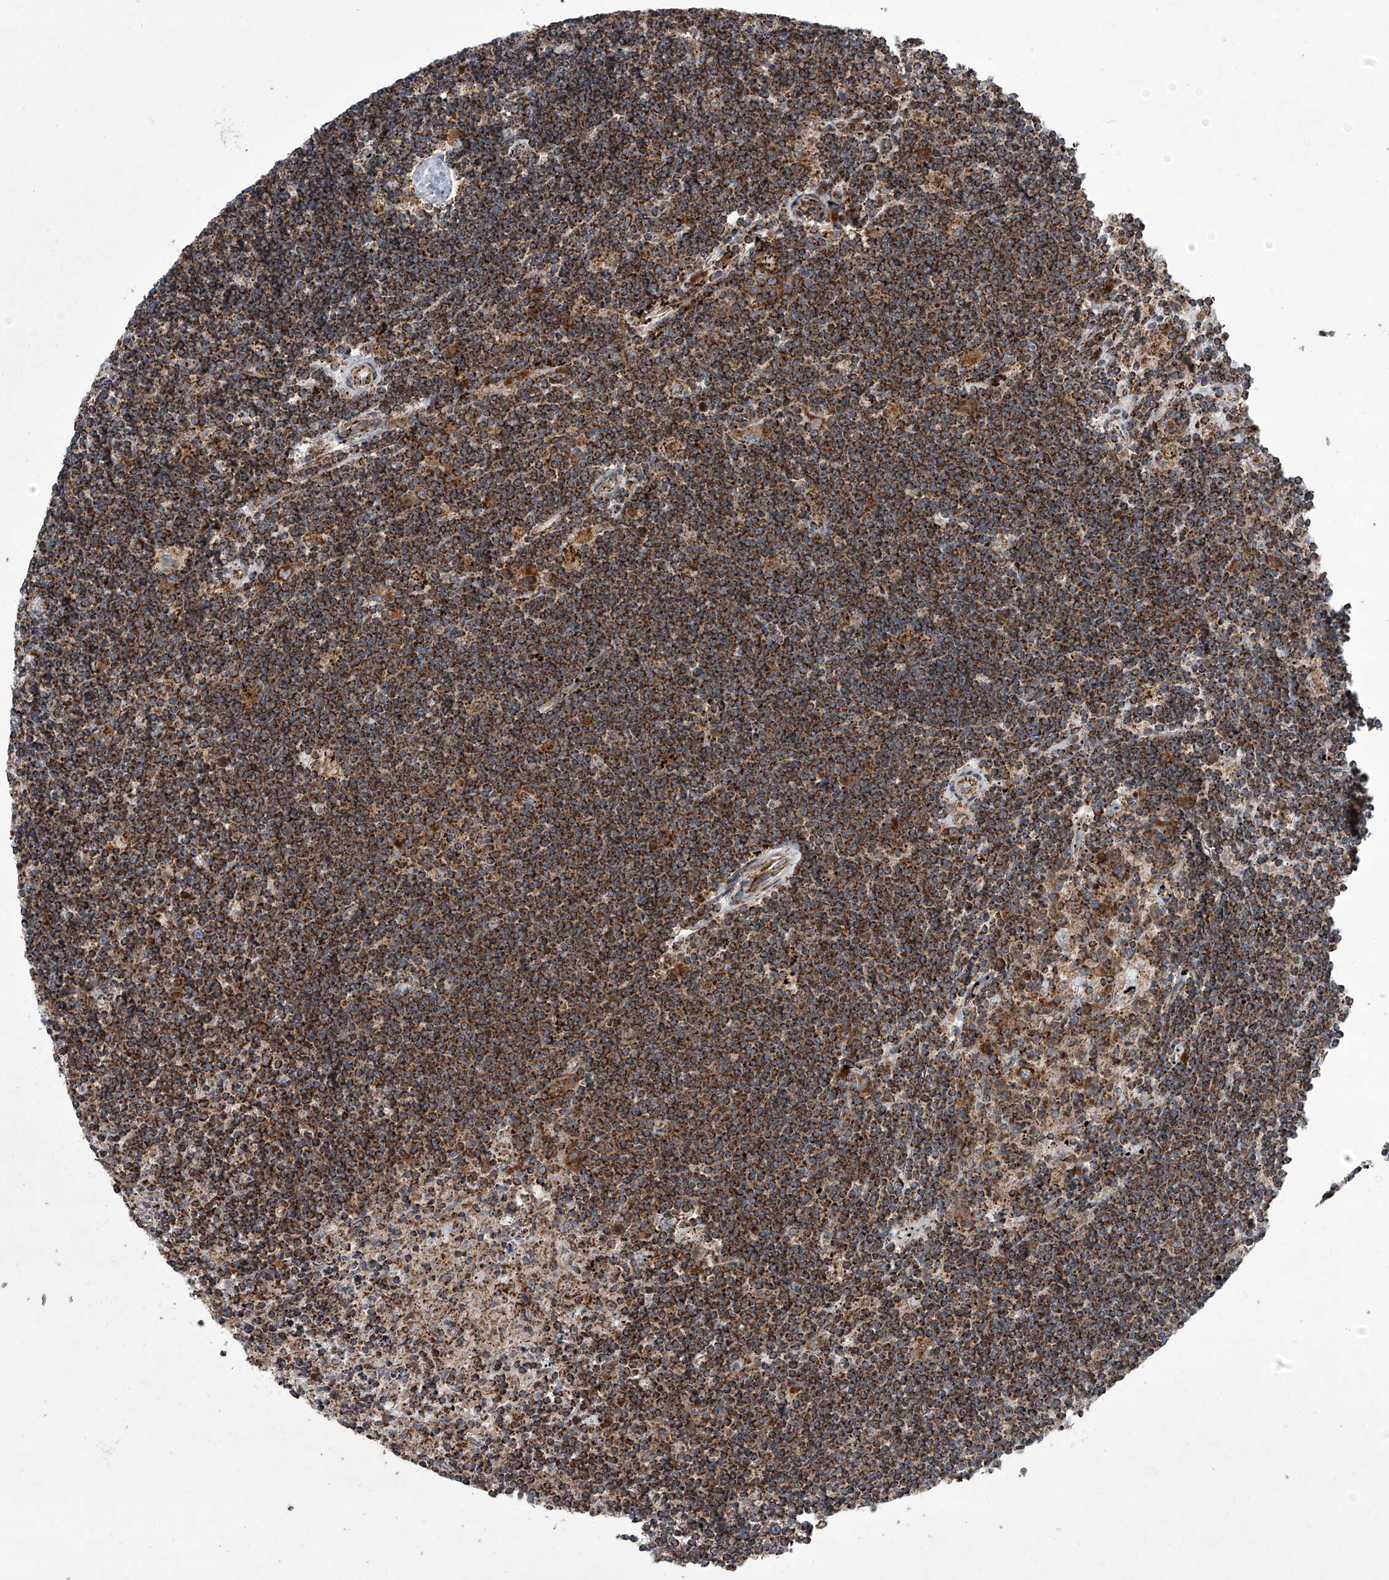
{"staining": {"intensity": "strong", "quantity": ">75%", "location": "cytoplasmic/membranous"}, "tissue": "lymphoma", "cell_type": "Tumor cells", "image_type": "cancer", "snomed": [{"axis": "morphology", "description": "Malignant lymphoma, non-Hodgkin's type, Low grade"}, {"axis": "topography", "description": "Spleen"}], "caption": "Immunohistochemical staining of lymphoma shows high levels of strong cytoplasmic/membranous protein positivity in about >75% of tumor cells.", "gene": "ZC3H15", "patient": {"sex": "male", "age": 76}}